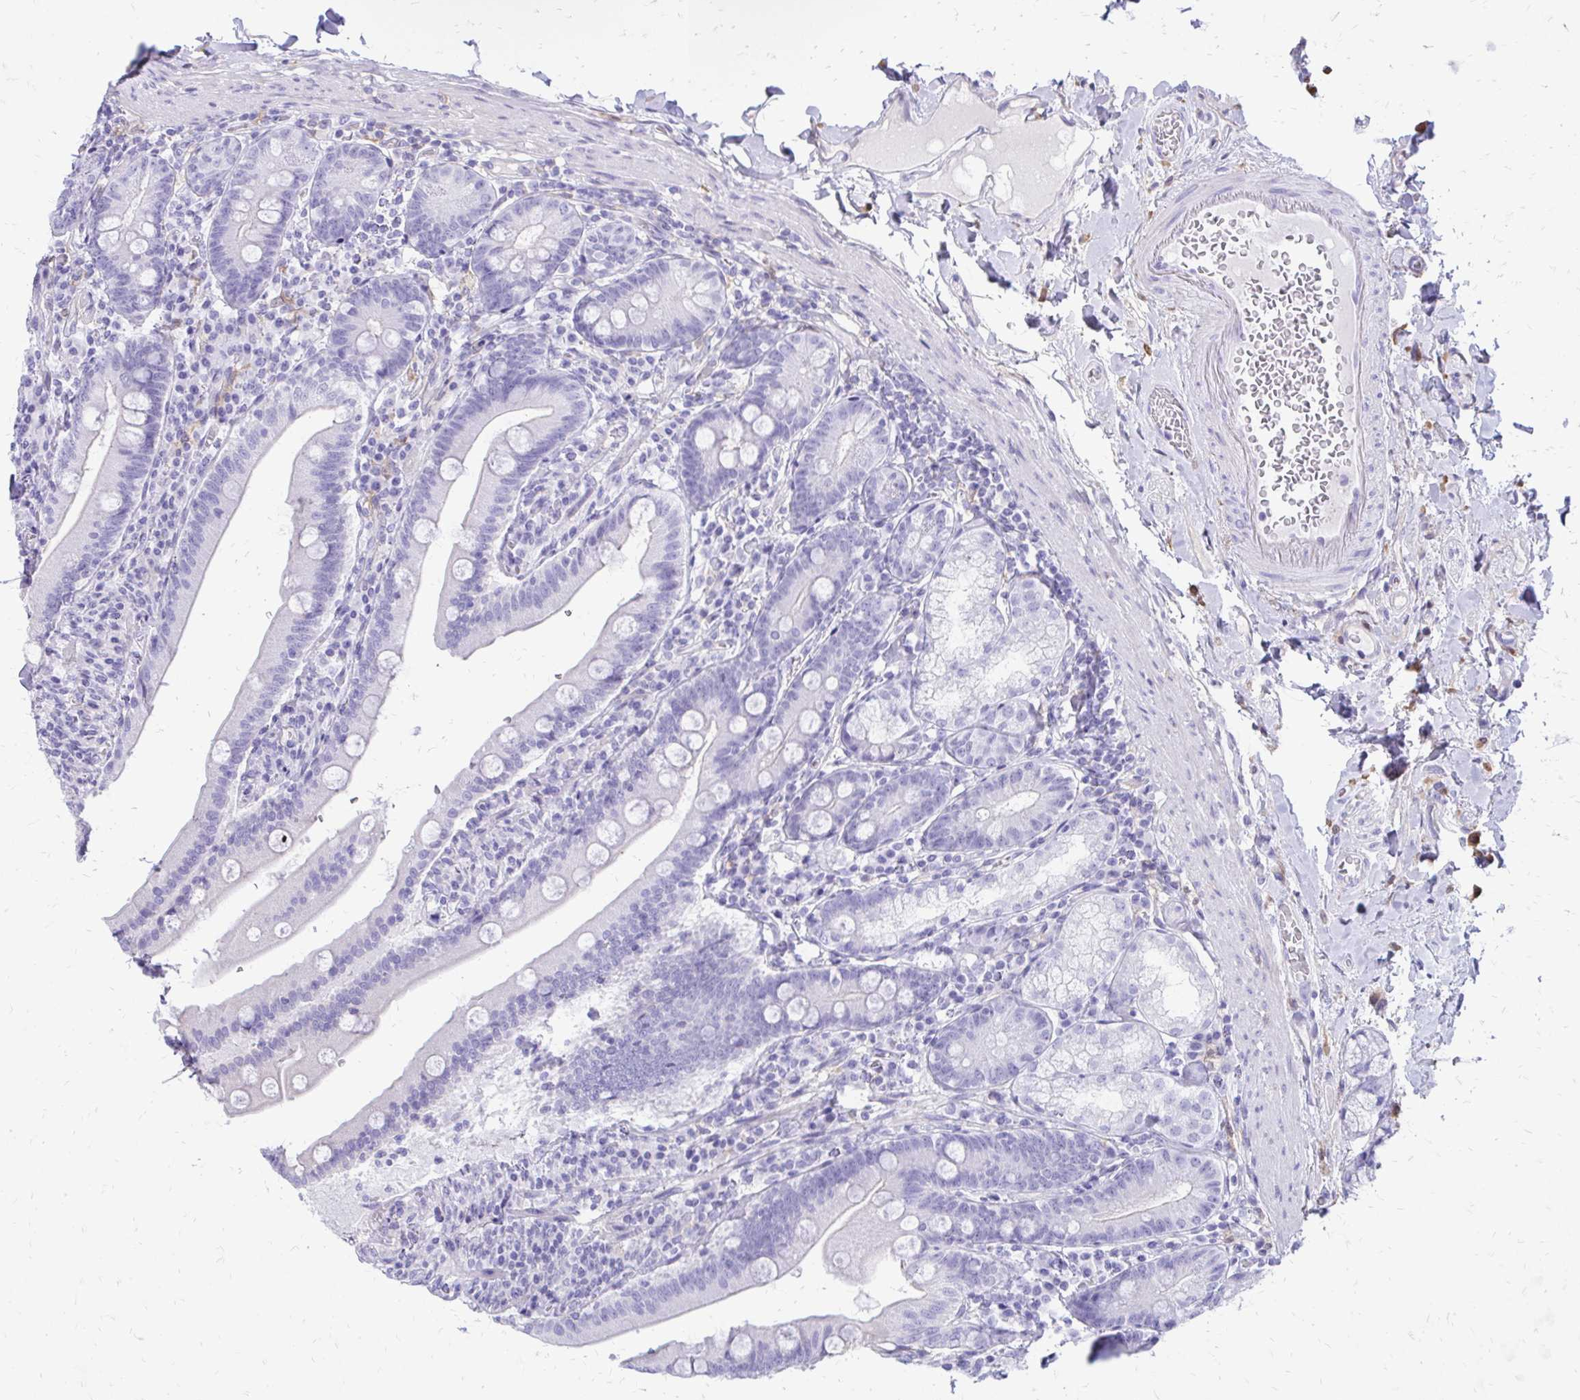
{"staining": {"intensity": "negative", "quantity": "none", "location": "none"}, "tissue": "duodenum", "cell_type": "Glandular cells", "image_type": "normal", "snomed": [{"axis": "morphology", "description": "Normal tissue, NOS"}, {"axis": "topography", "description": "Duodenum"}], "caption": "Glandular cells show no significant staining in unremarkable duodenum. (IHC, brightfield microscopy, high magnification).", "gene": "SIGLEC11", "patient": {"sex": "female", "age": 67}}